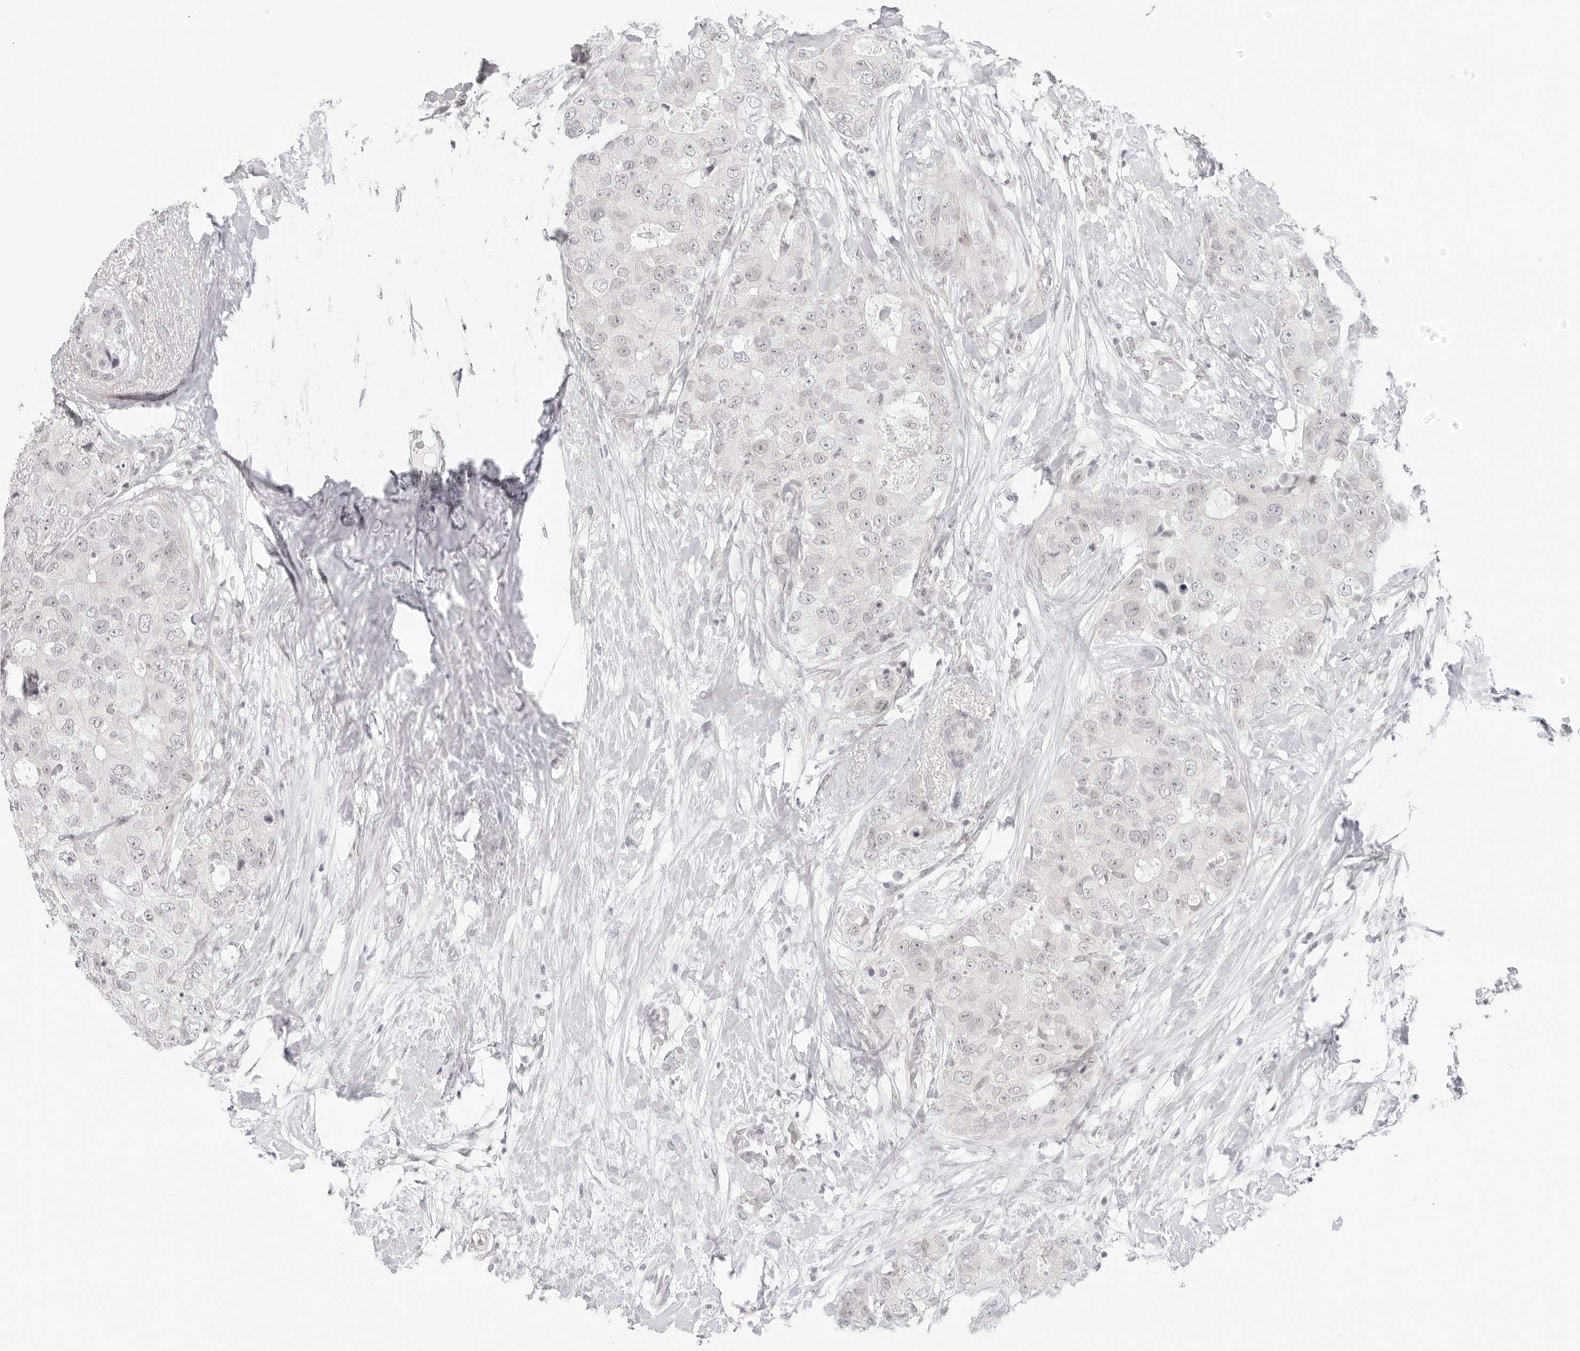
{"staining": {"intensity": "negative", "quantity": "none", "location": "none"}, "tissue": "breast cancer", "cell_type": "Tumor cells", "image_type": "cancer", "snomed": [{"axis": "morphology", "description": "Duct carcinoma"}, {"axis": "topography", "description": "Breast"}], "caption": "IHC photomicrograph of breast intraductal carcinoma stained for a protein (brown), which exhibits no expression in tumor cells. (DAB IHC with hematoxylin counter stain).", "gene": "MED18", "patient": {"sex": "female", "age": 62}}